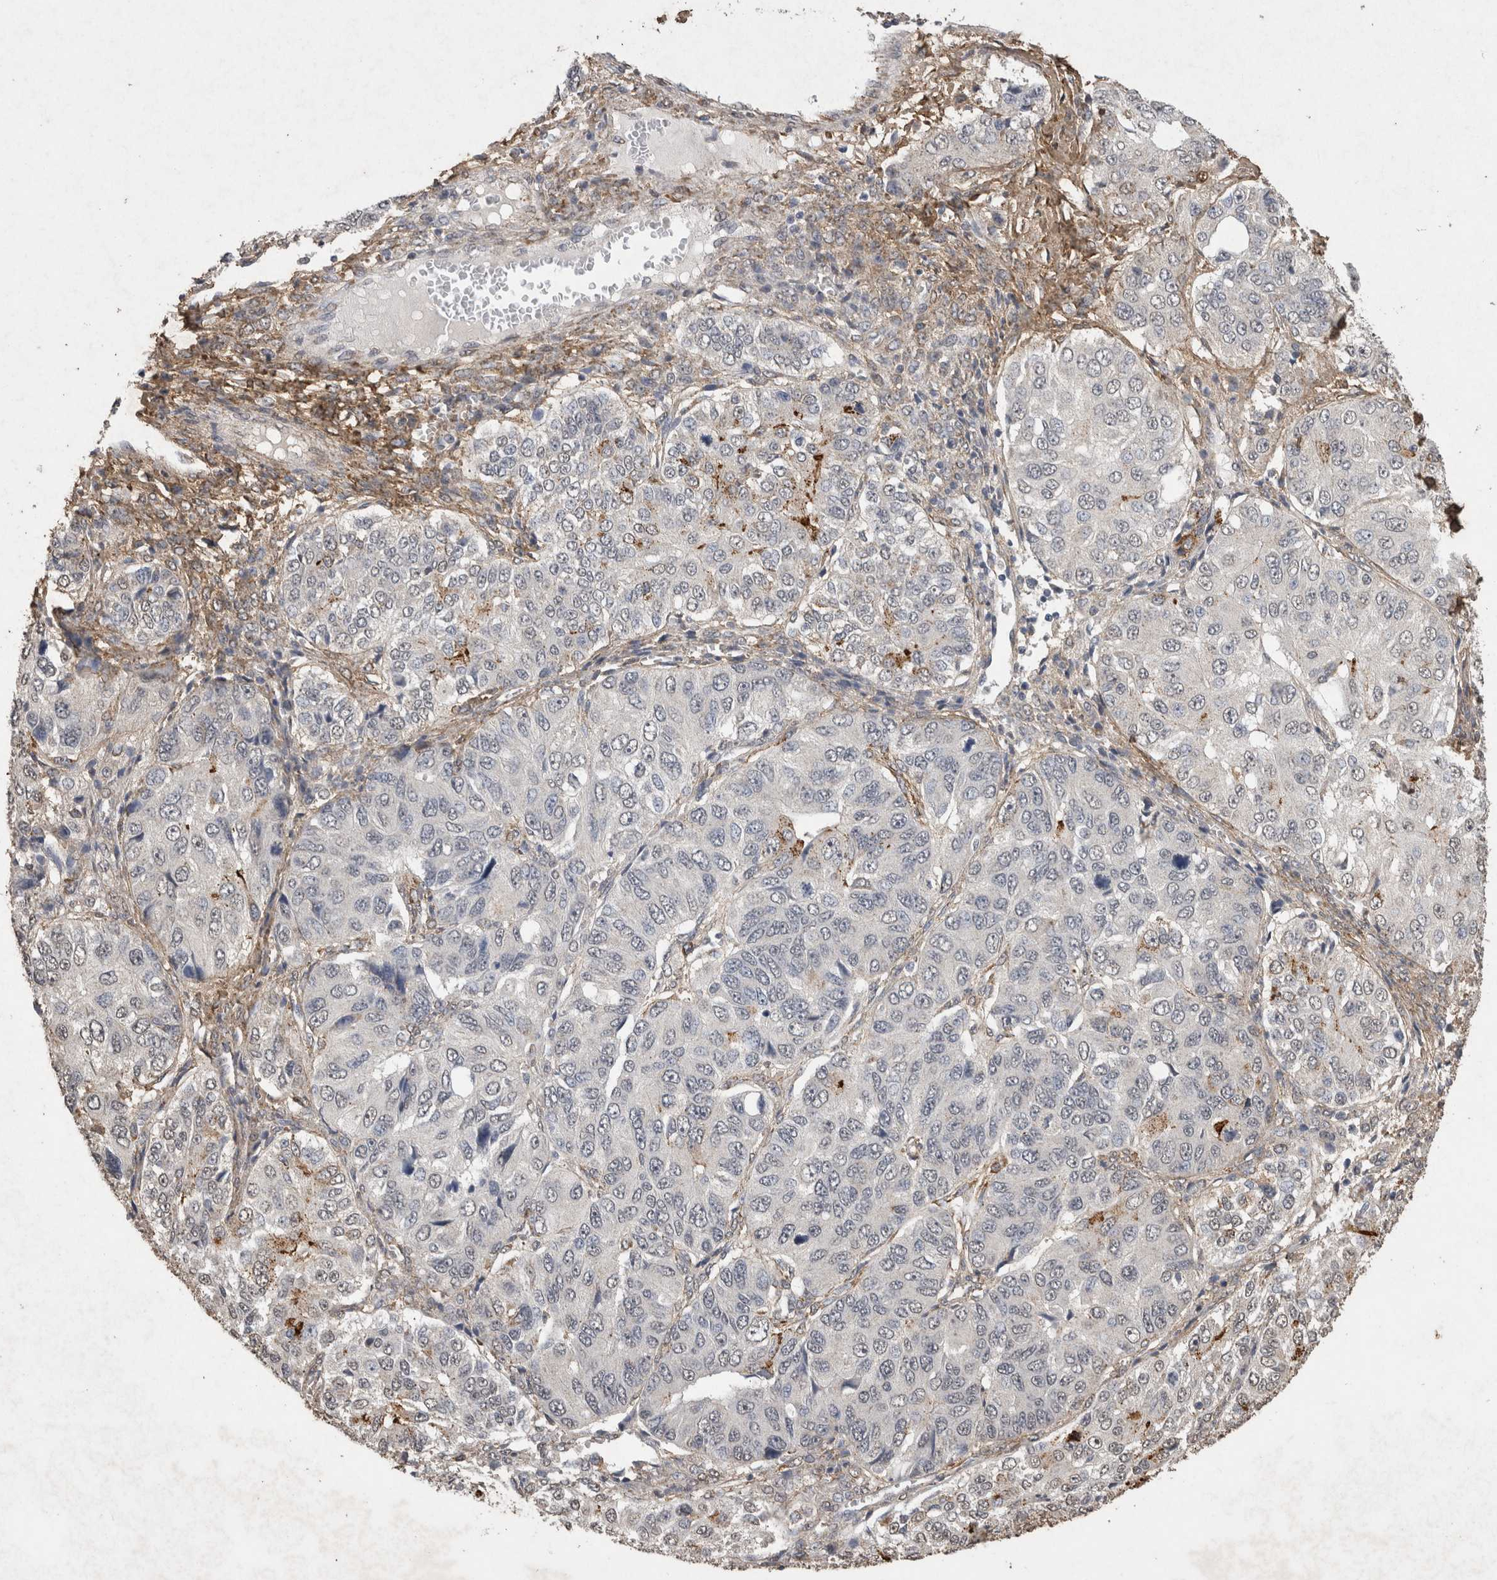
{"staining": {"intensity": "negative", "quantity": "none", "location": "none"}, "tissue": "ovarian cancer", "cell_type": "Tumor cells", "image_type": "cancer", "snomed": [{"axis": "morphology", "description": "Carcinoma, endometroid"}, {"axis": "topography", "description": "Ovary"}], "caption": "Tumor cells are negative for protein expression in human ovarian cancer. Nuclei are stained in blue.", "gene": "C1QTNF5", "patient": {"sex": "female", "age": 51}}